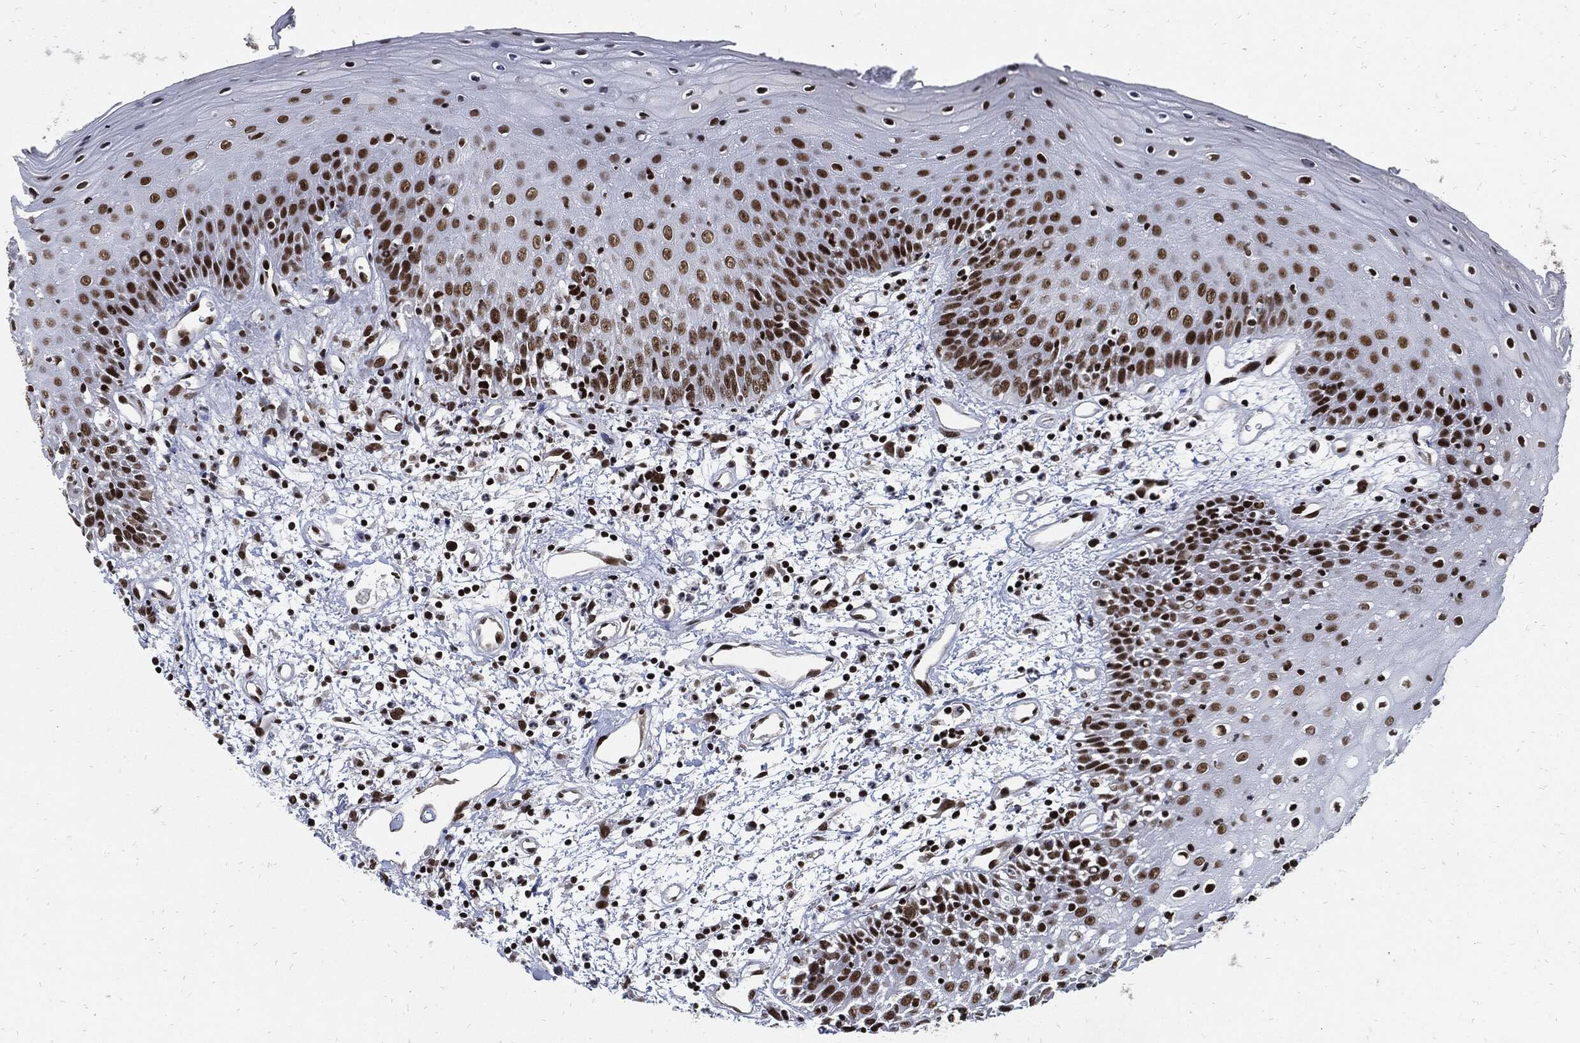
{"staining": {"intensity": "strong", "quantity": ">75%", "location": "nuclear"}, "tissue": "oral mucosa", "cell_type": "Squamous epithelial cells", "image_type": "normal", "snomed": [{"axis": "morphology", "description": "Normal tissue, NOS"}, {"axis": "morphology", "description": "Squamous cell carcinoma, NOS"}, {"axis": "topography", "description": "Skeletal muscle"}, {"axis": "topography", "description": "Oral tissue"}, {"axis": "topography", "description": "Head-Neck"}], "caption": "Squamous epithelial cells reveal strong nuclear positivity in approximately >75% of cells in benign oral mucosa. (DAB (3,3'-diaminobenzidine) = brown stain, brightfield microscopy at high magnification).", "gene": "TERF2", "patient": {"sex": "female", "age": 84}}